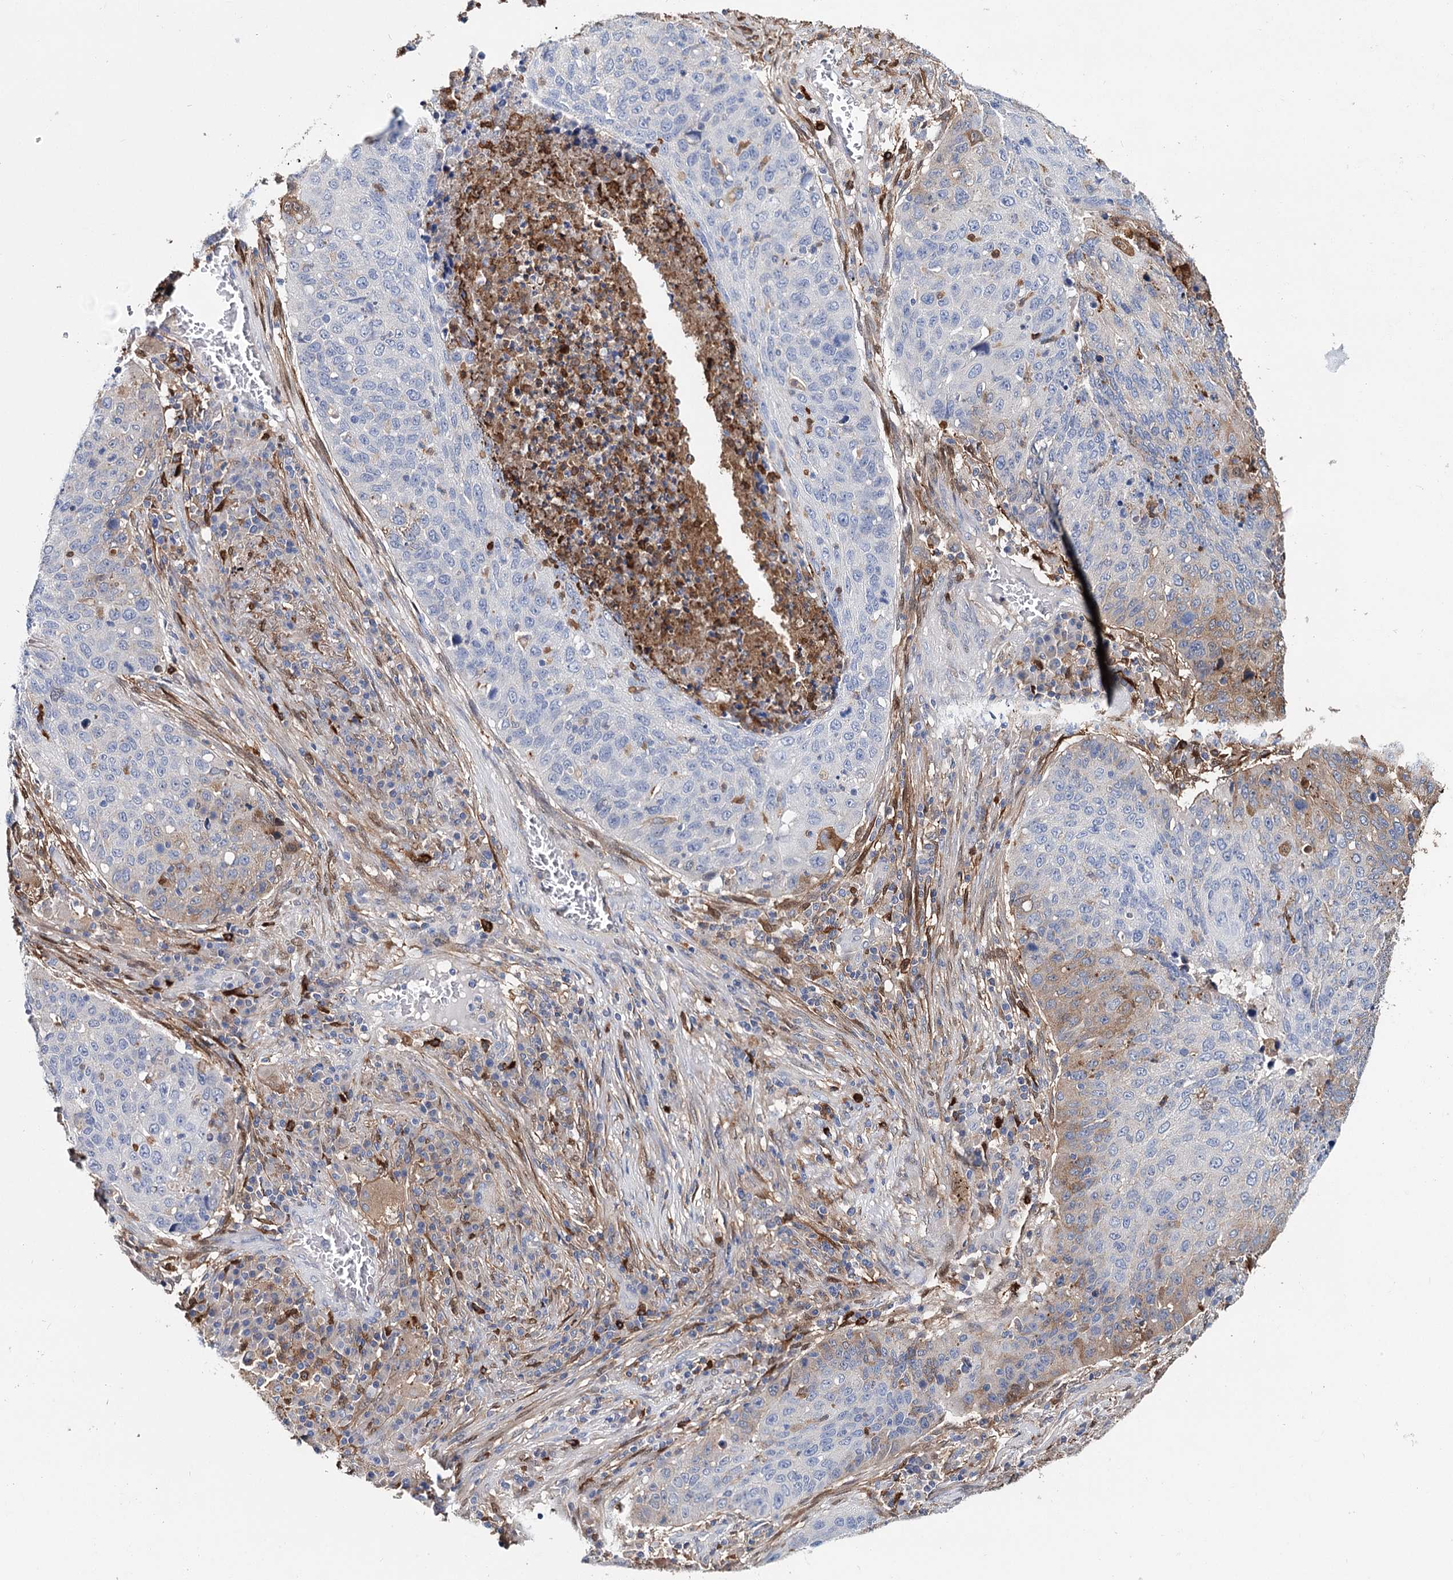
{"staining": {"intensity": "moderate", "quantity": "<25%", "location": "cytoplasmic/membranous"}, "tissue": "lung cancer", "cell_type": "Tumor cells", "image_type": "cancer", "snomed": [{"axis": "morphology", "description": "Squamous cell carcinoma, NOS"}, {"axis": "topography", "description": "Lung"}], "caption": "Moderate cytoplasmic/membranous positivity for a protein is present in about <25% of tumor cells of lung cancer using immunohistochemistry.", "gene": "CFAP46", "patient": {"sex": "female", "age": 63}}